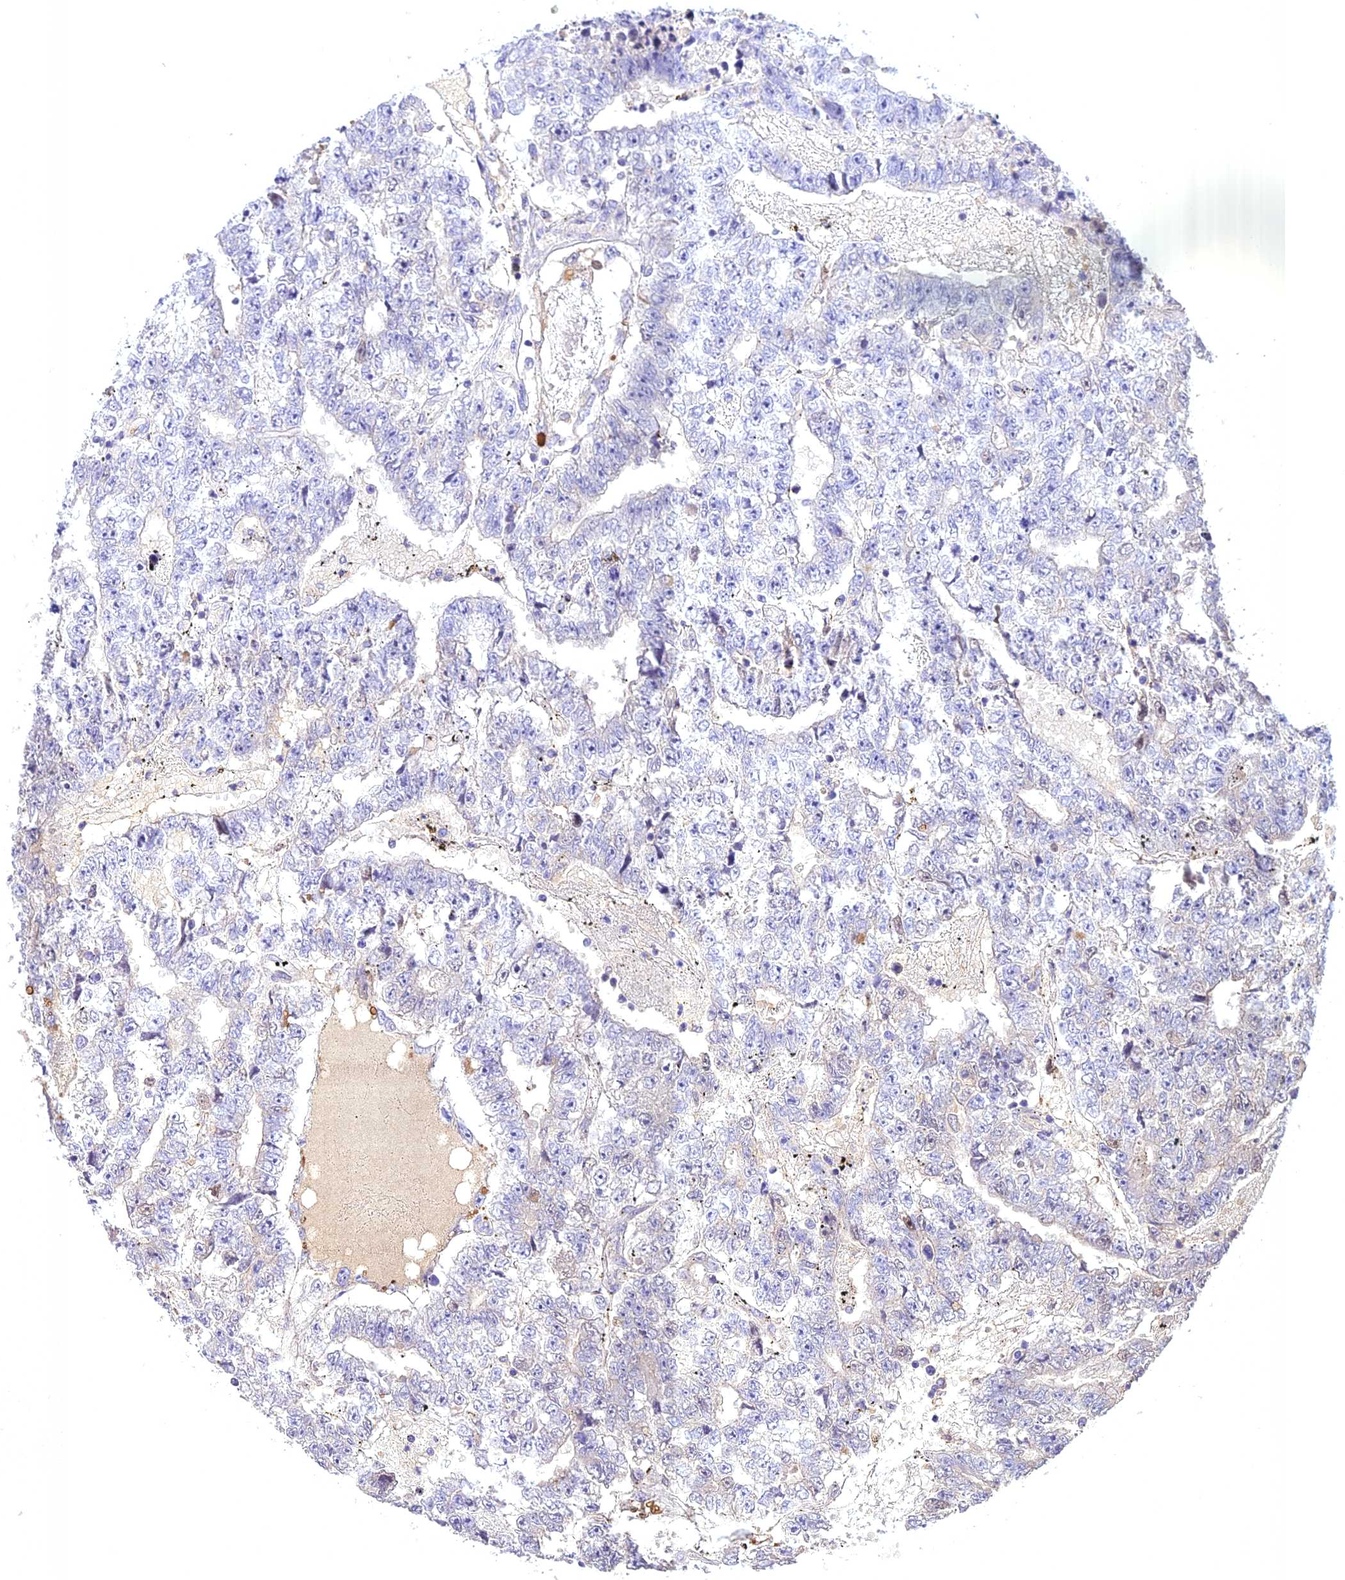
{"staining": {"intensity": "negative", "quantity": "none", "location": "none"}, "tissue": "testis cancer", "cell_type": "Tumor cells", "image_type": "cancer", "snomed": [{"axis": "morphology", "description": "Carcinoma, Embryonal, NOS"}, {"axis": "topography", "description": "Testis"}], "caption": "This image is of testis embryonal carcinoma stained with immunohistochemistry to label a protein in brown with the nuclei are counter-stained blue. There is no expression in tumor cells.", "gene": "NUDT8", "patient": {"sex": "male", "age": 25}}